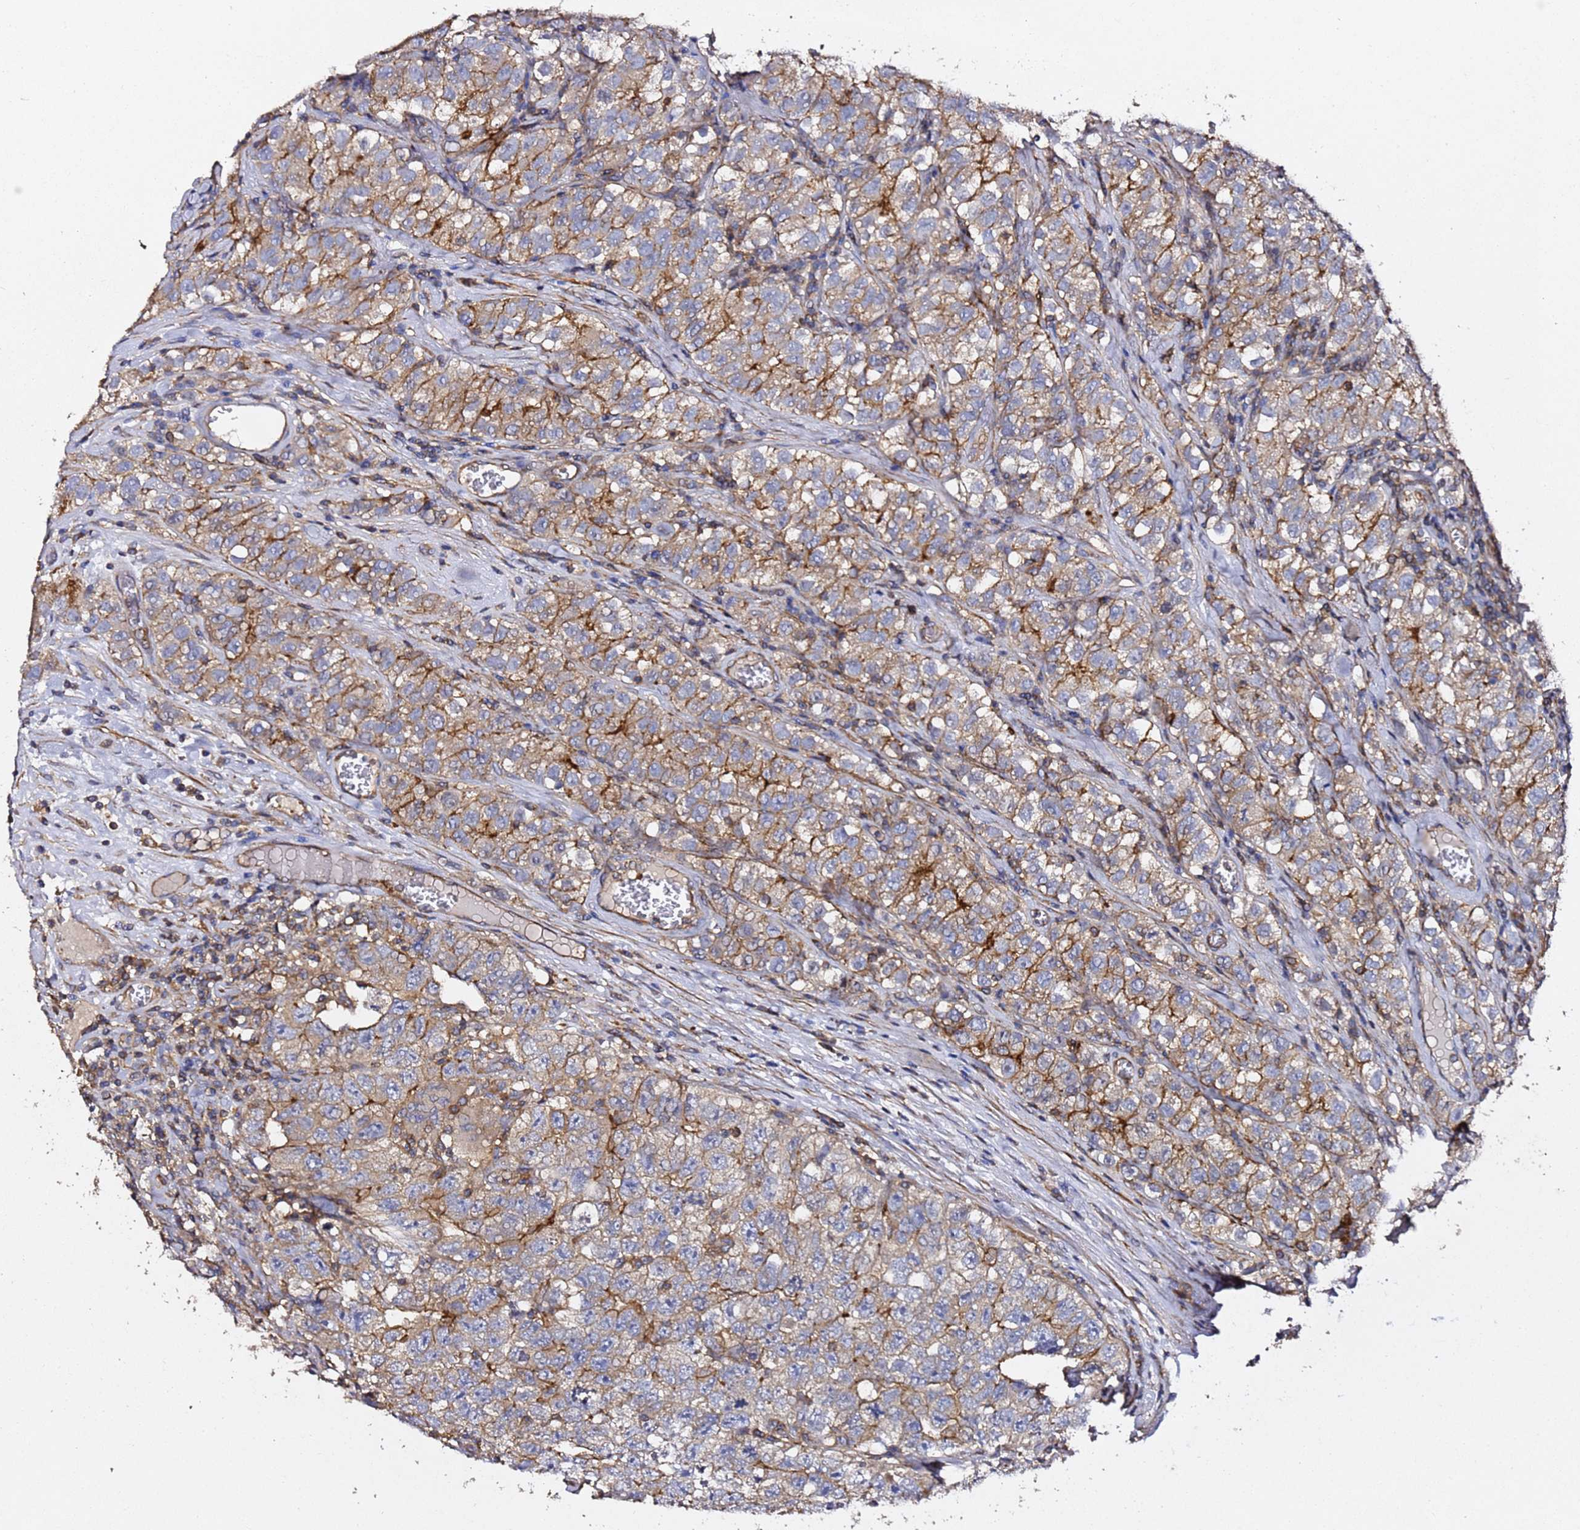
{"staining": {"intensity": "moderate", "quantity": "25%-75%", "location": "cytoplasmic/membranous"}, "tissue": "testis cancer", "cell_type": "Tumor cells", "image_type": "cancer", "snomed": [{"axis": "morphology", "description": "Seminoma, NOS"}, {"axis": "morphology", "description": "Carcinoma, Embryonal, NOS"}, {"axis": "topography", "description": "Testis"}], "caption": "The micrograph shows a brown stain indicating the presence of a protein in the cytoplasmic/membranous of tumor cells in testis cancer. The protein of interest is shown in brown color, while the nuclei are stained blue.", "gene": "ZFP36L2", "patient": {"sex": "male", "age": 43}}